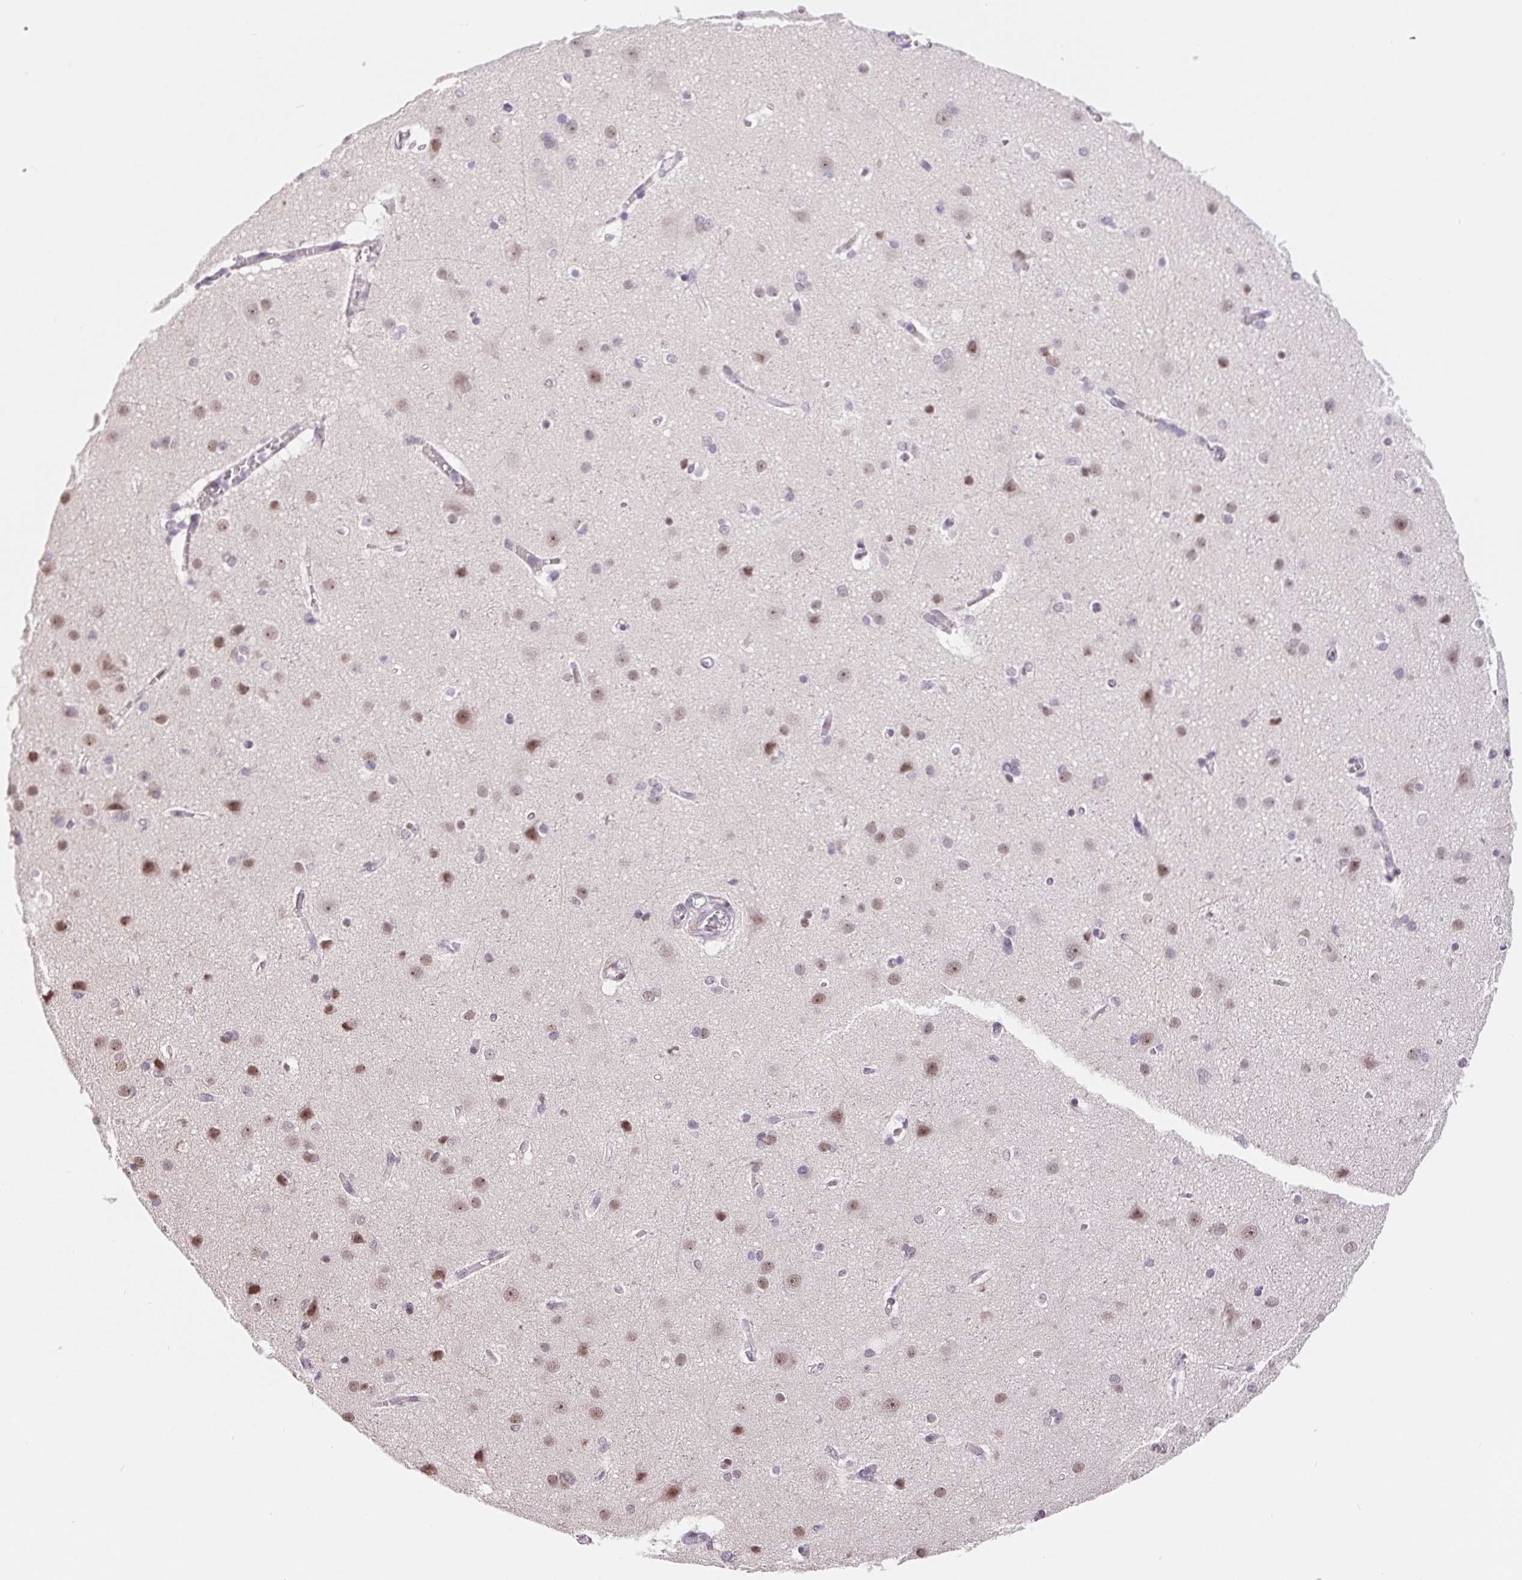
{"staining": {"intensity": "negative", "quantity": "none", "location": "none"}, "tissue": "cerebral cortex", "cell_type": "Endothelial cells", "image_type": "normal", "snomed": [{"axis": "morphology", "description": "Normal tissue, NOS"}, {"axis": "topography", "description": "Cerebral cortex"}], "caption": "Micrograph shows no significant protein expression in endothelial cells of normal cerebral cortex.", "gene": "LCA5L", "patient": {"sex": "male", "age": 37}}